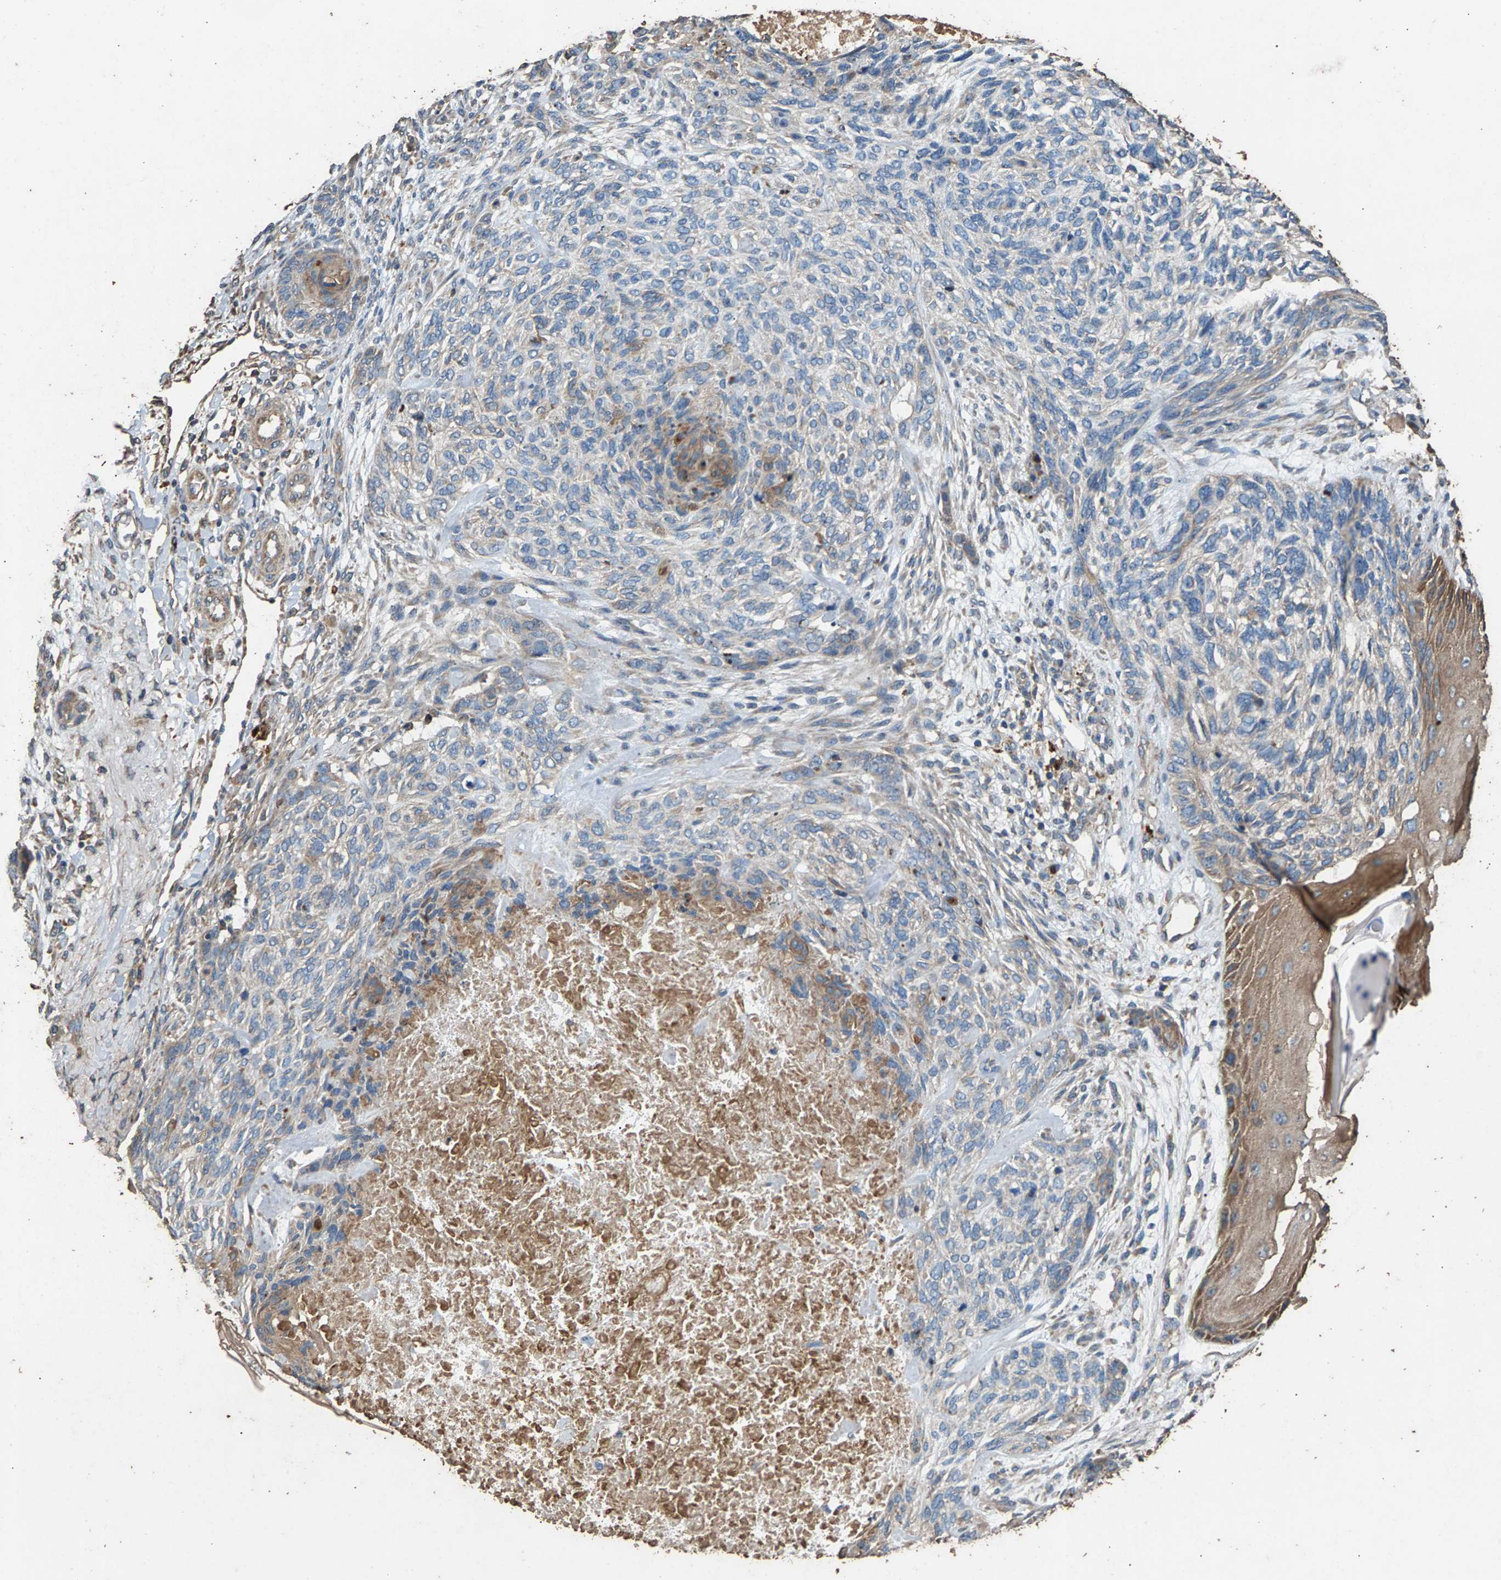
{"staining": {"intensity": "weak", "quantity": "<25%", "location": "cytoplasmic/membranous"}, "tissue": "skin cancer", "cell_type": "Tumor cells", "image_type": "cancer", "snomed": [{"axis": "morphology", "description": "Basal cell carcinoma"}, {"axis": "topography", "description": "Skin"}], "caption": "The micrograph demonstrates no significant staining in tumor cells of basal cell carcinoma (skin). The staining is performed using DAB (3,3'-diaminobenzidine) brown chromogen with nuclei counter-stained in using hematoxylin.", "gene": "MRPL27", "patient": {"sex": "male", "age": 55}}